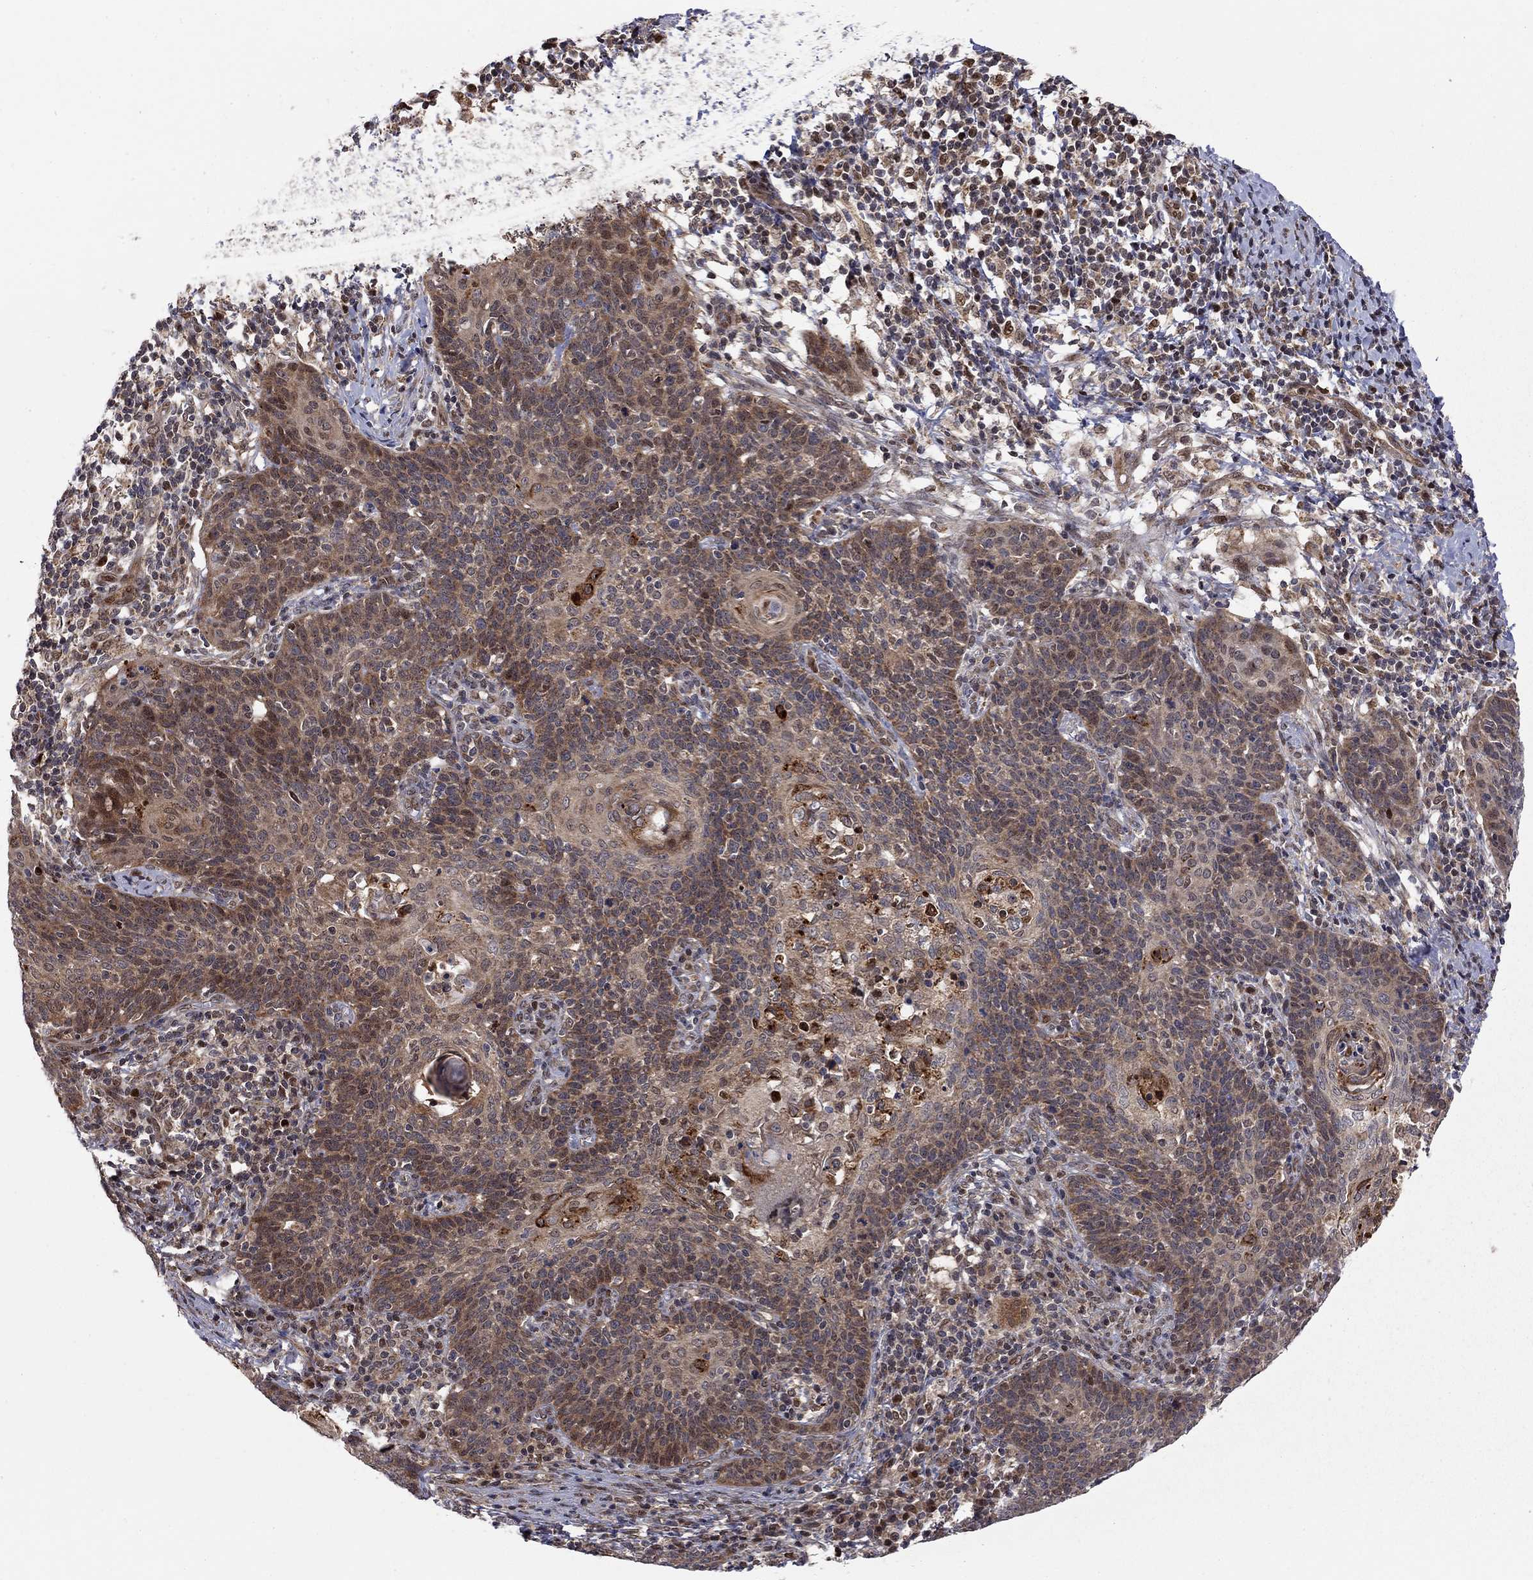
{"staining": {"intensity": "moderate", "quantity": "25%-75%", "location": "cytoplasmic/membranous"}, "tissue": "cervical cancer", "cell_type": "Tumor cells", "image_type": "cancer", "snomed": [{"axis": "morphology", "description": "Squamous cell carcinoma, NOS"}, {"axis": "topography", "description": "Cervix"}], "caption": "Protein staining of cervical cancer (squamous cell carcinoma) tissue displays moderate cytoplasmic/membranous positivity in approximately 25%-75% of tumor cells.", "gene": "ELOB", "patient": {"sex": "female", "age": 39}}